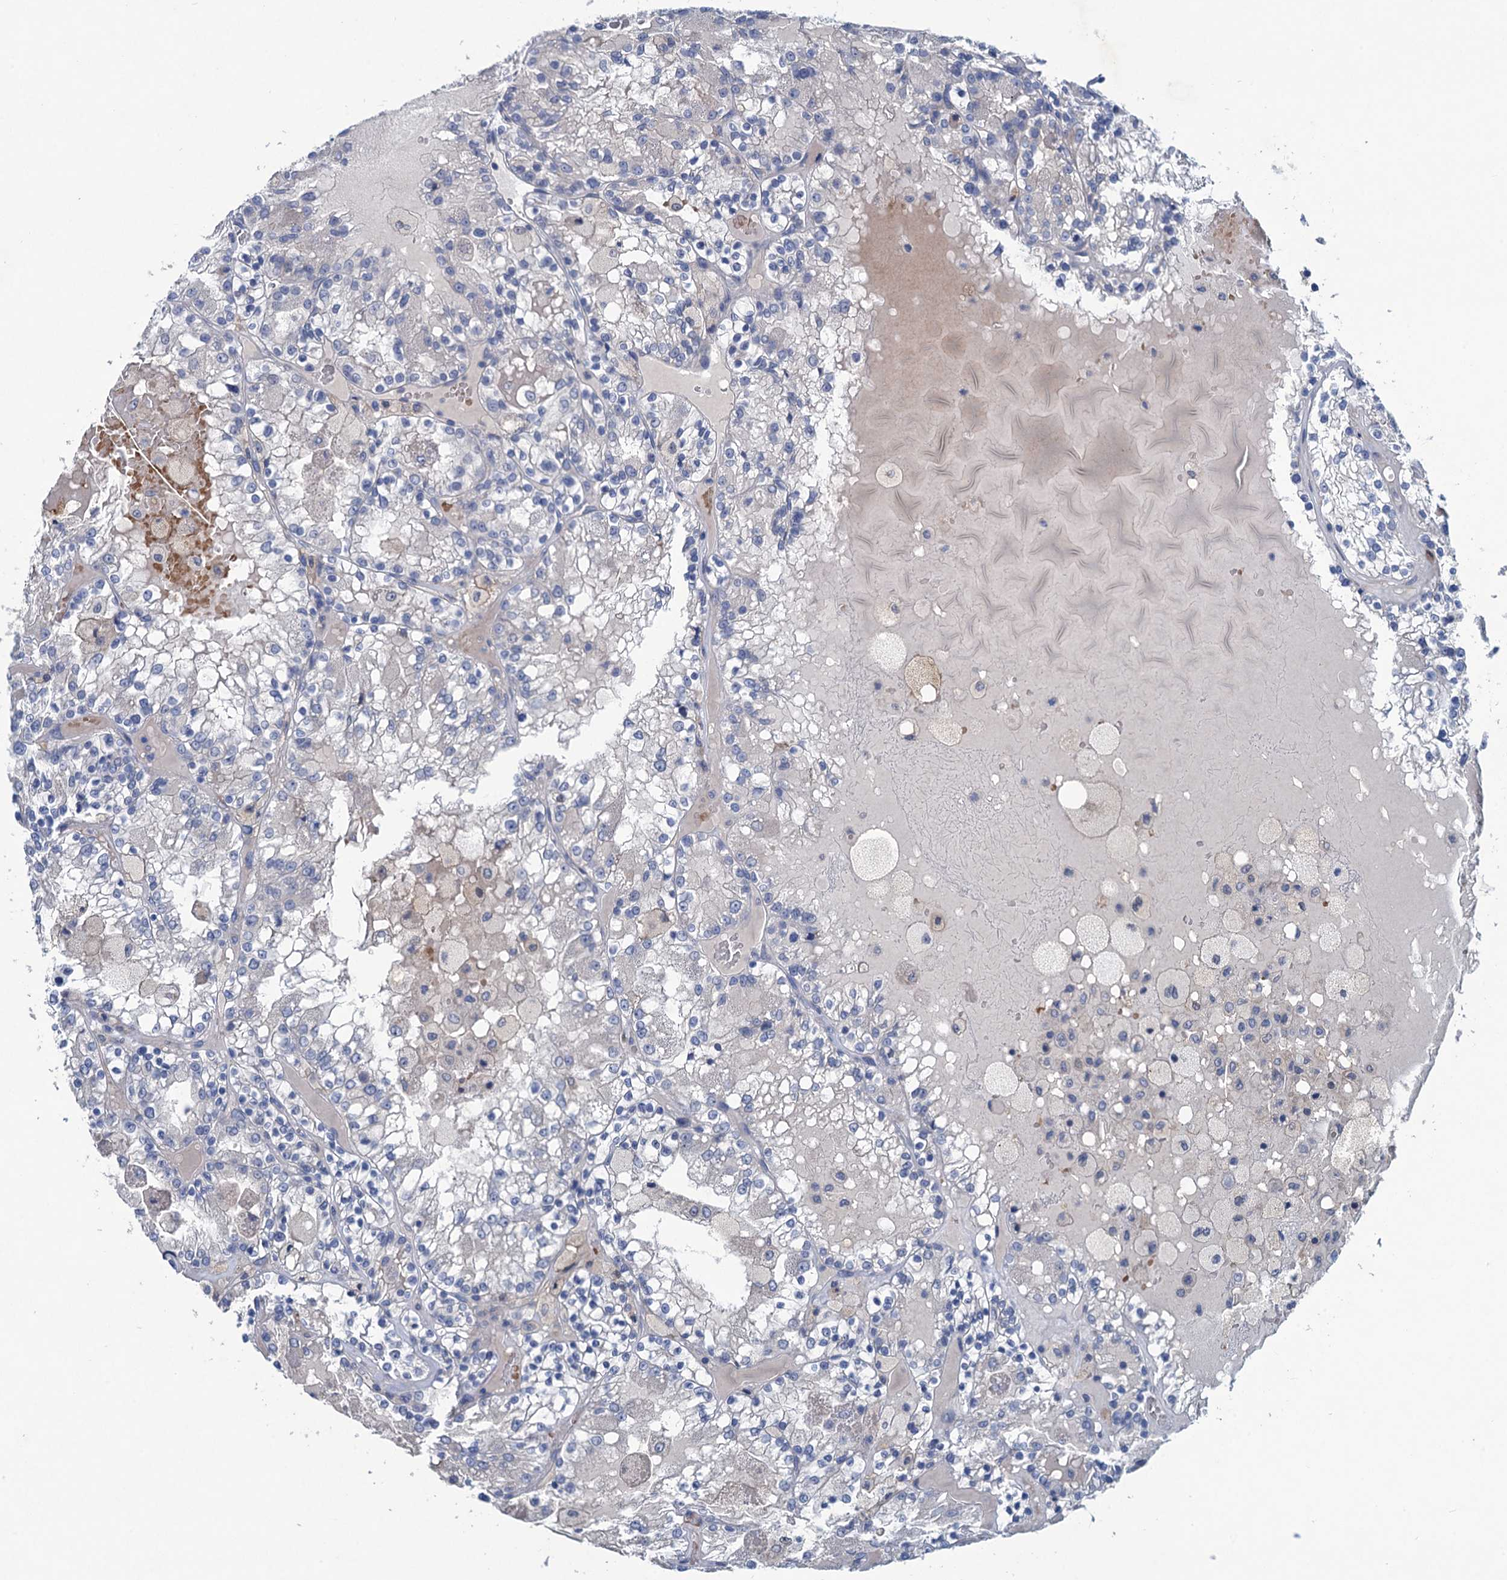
{"staining": {"intensity": "negative", "quantity": "none", "location": "none"}, "tissue": "renal cancer", "cell_type": "Tumor cells", "image_type": "cancer", "snomed": [{"axis": "morphology", "description": "Adenocarcinoma, NOS"}, {"axis": "topography", "description": "Kidney"}], "caption": "Tumor cells show no significant protein staining in renal cancer.", "gene": "RTKN2", "patient": {"sex": "female", "age": 56}}